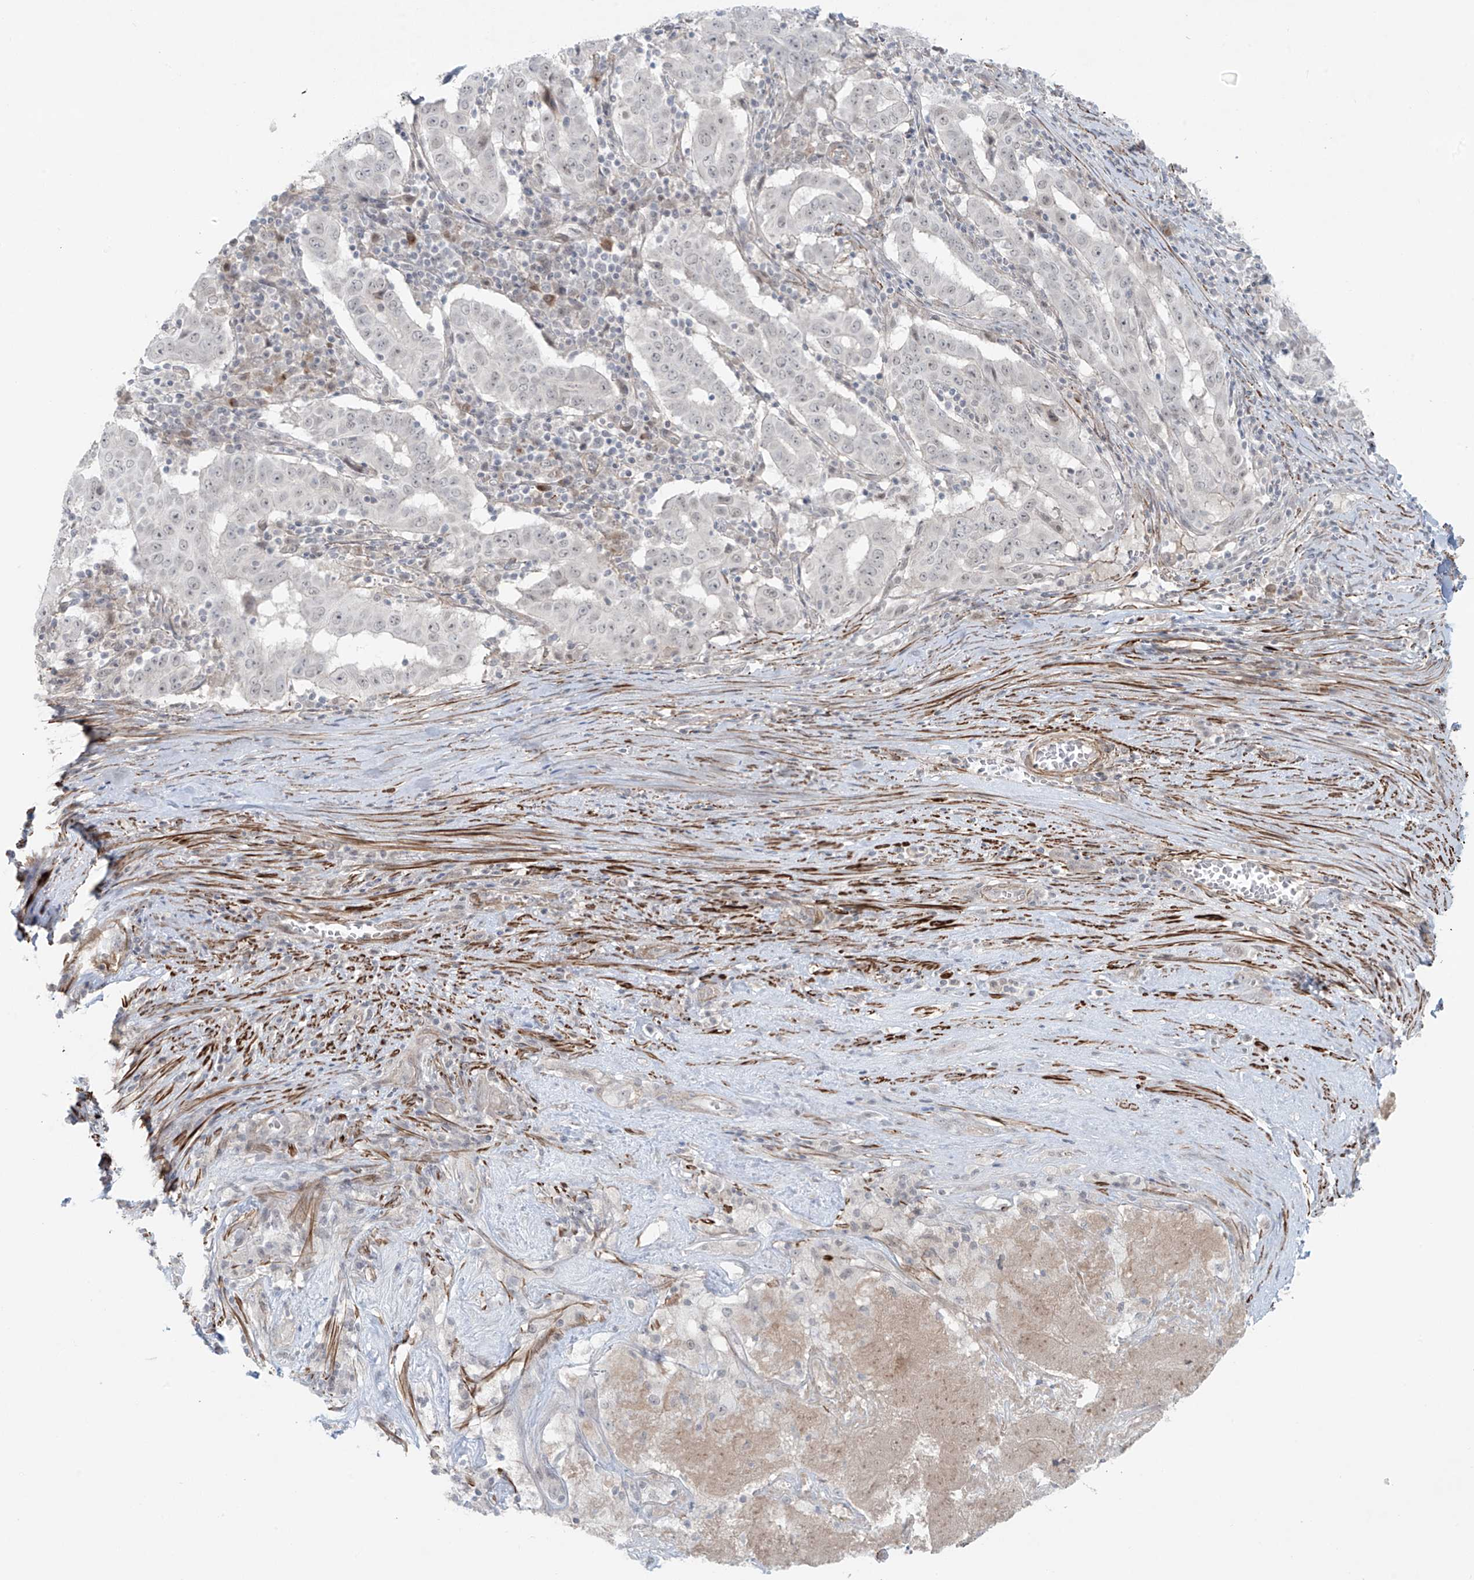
{"staining": {"intensity": "negative", "quantity": "none", "location": "none"}, "tissue": "pancreatic cancer", "cell_type": "Tumor cells", "image_type": "cancer", "snomed": [{"axis": "morphology", "description": "Adenocarcinoma, NOS"}, {"axis": "topography", "description": "Pancreas"}], "caption": "A high-resolution photomicrograph shows immunohistochemistry (IHC) staining of pancreatic cancer, which displays no significant positivity in tumor cells.", "gene": "RASGEF1A", "patient": {"sex": "male", "age": 63}}